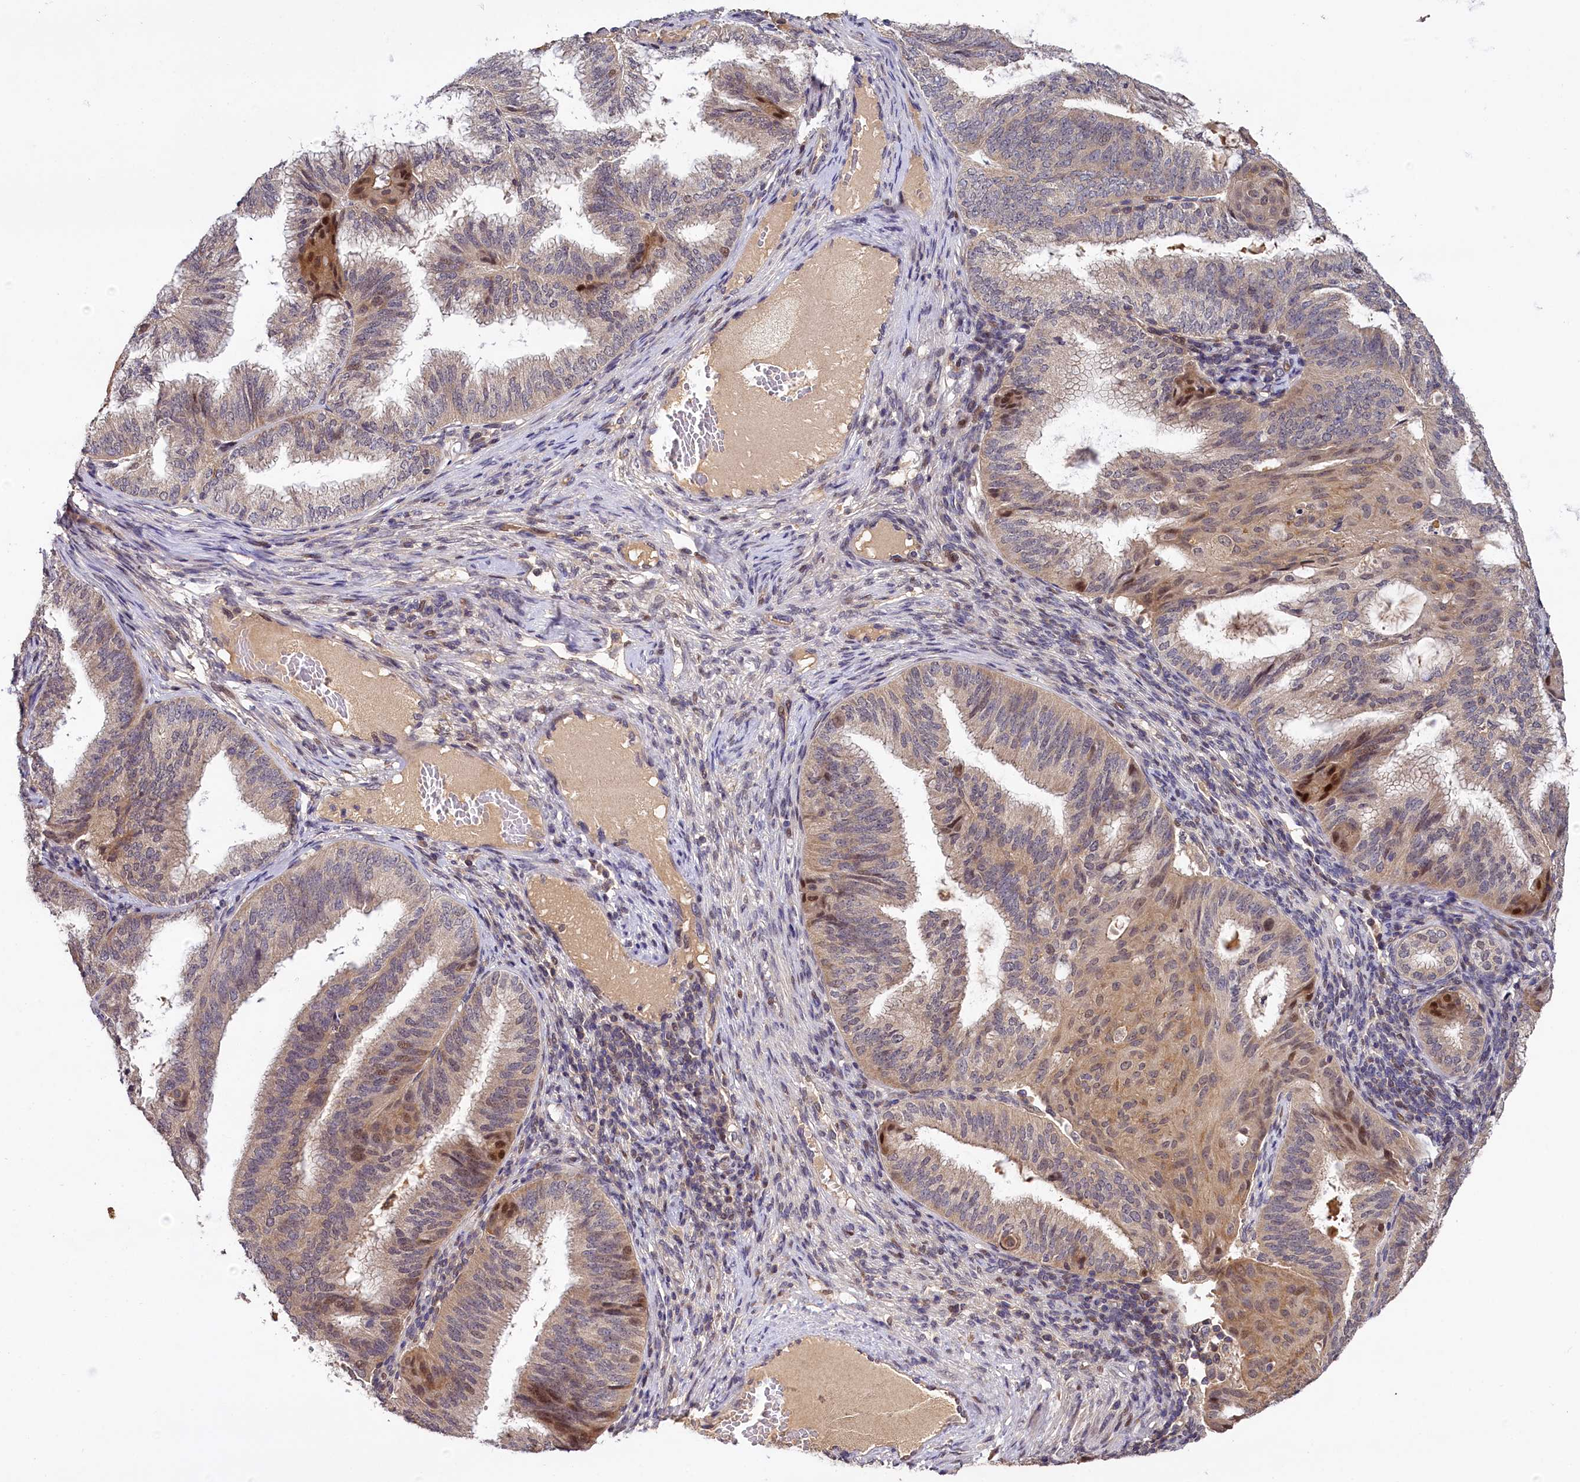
{"staining": {"intensity": "moderate", "quantity": "<25%", "location": "cytoplasmic/membranous,nuclear"}, "tissue": "endometrial cancer", "cell_type": "Tumor cells", "image_type": "cancer", "snomed": [{"axis": "morphology", "description": "Adenocarcinoma, NOS"}, {"axis": "topography", "description": "Endometrium"}], "caption": "Endometrial adenocarcinoma tissue exhibits moderate cytoplasmic/membranous and nuclear staining in approximately <25% of tumor cells (IHC, brightfield microscopy, high magnification).", "gene": "TMEM39A", "patient": {"sex": "female", "age": 49}}